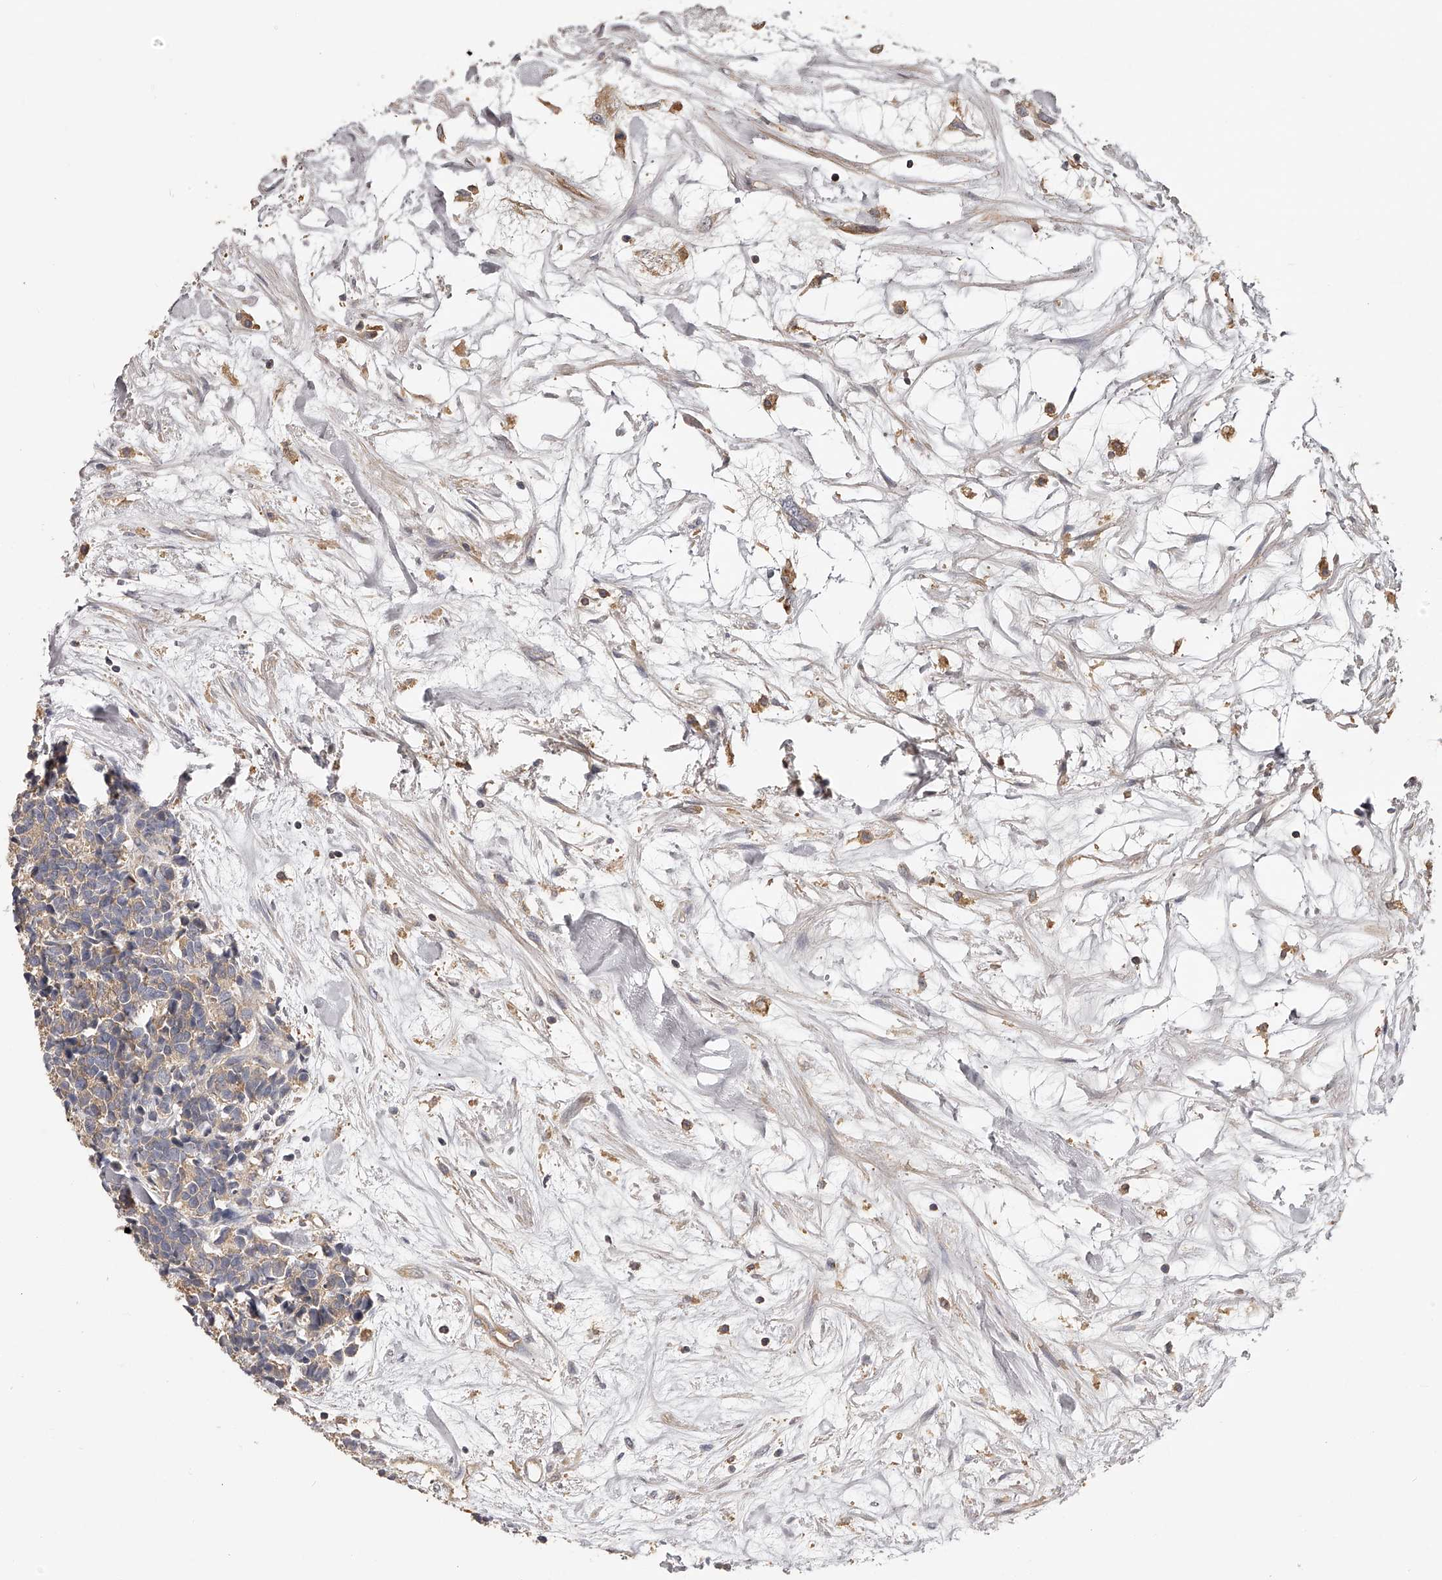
{"staining": {"intensity": "weak", "quantity": ">75%", "location": "cytoplasmic/membranous"}, "tissue": "carcinoid", "cell_type": "Tumor cells", "image_type": "cancer", "snomed": [{"axis": "morphology", "description": "Carcinoma, NOS"}, {"axis": "morphology", "description": "Carcinoid, malignant, NOS"}, {"axis": "topography", "description": "Urinary bladder"}], "caption": "IHC of carcinoid reveals low levels of weak cytoplasmic/membranous staining in approximately >75% of tumor cells.", "gene": "TNN", "patient": {"sex": "male", "age": 57}}